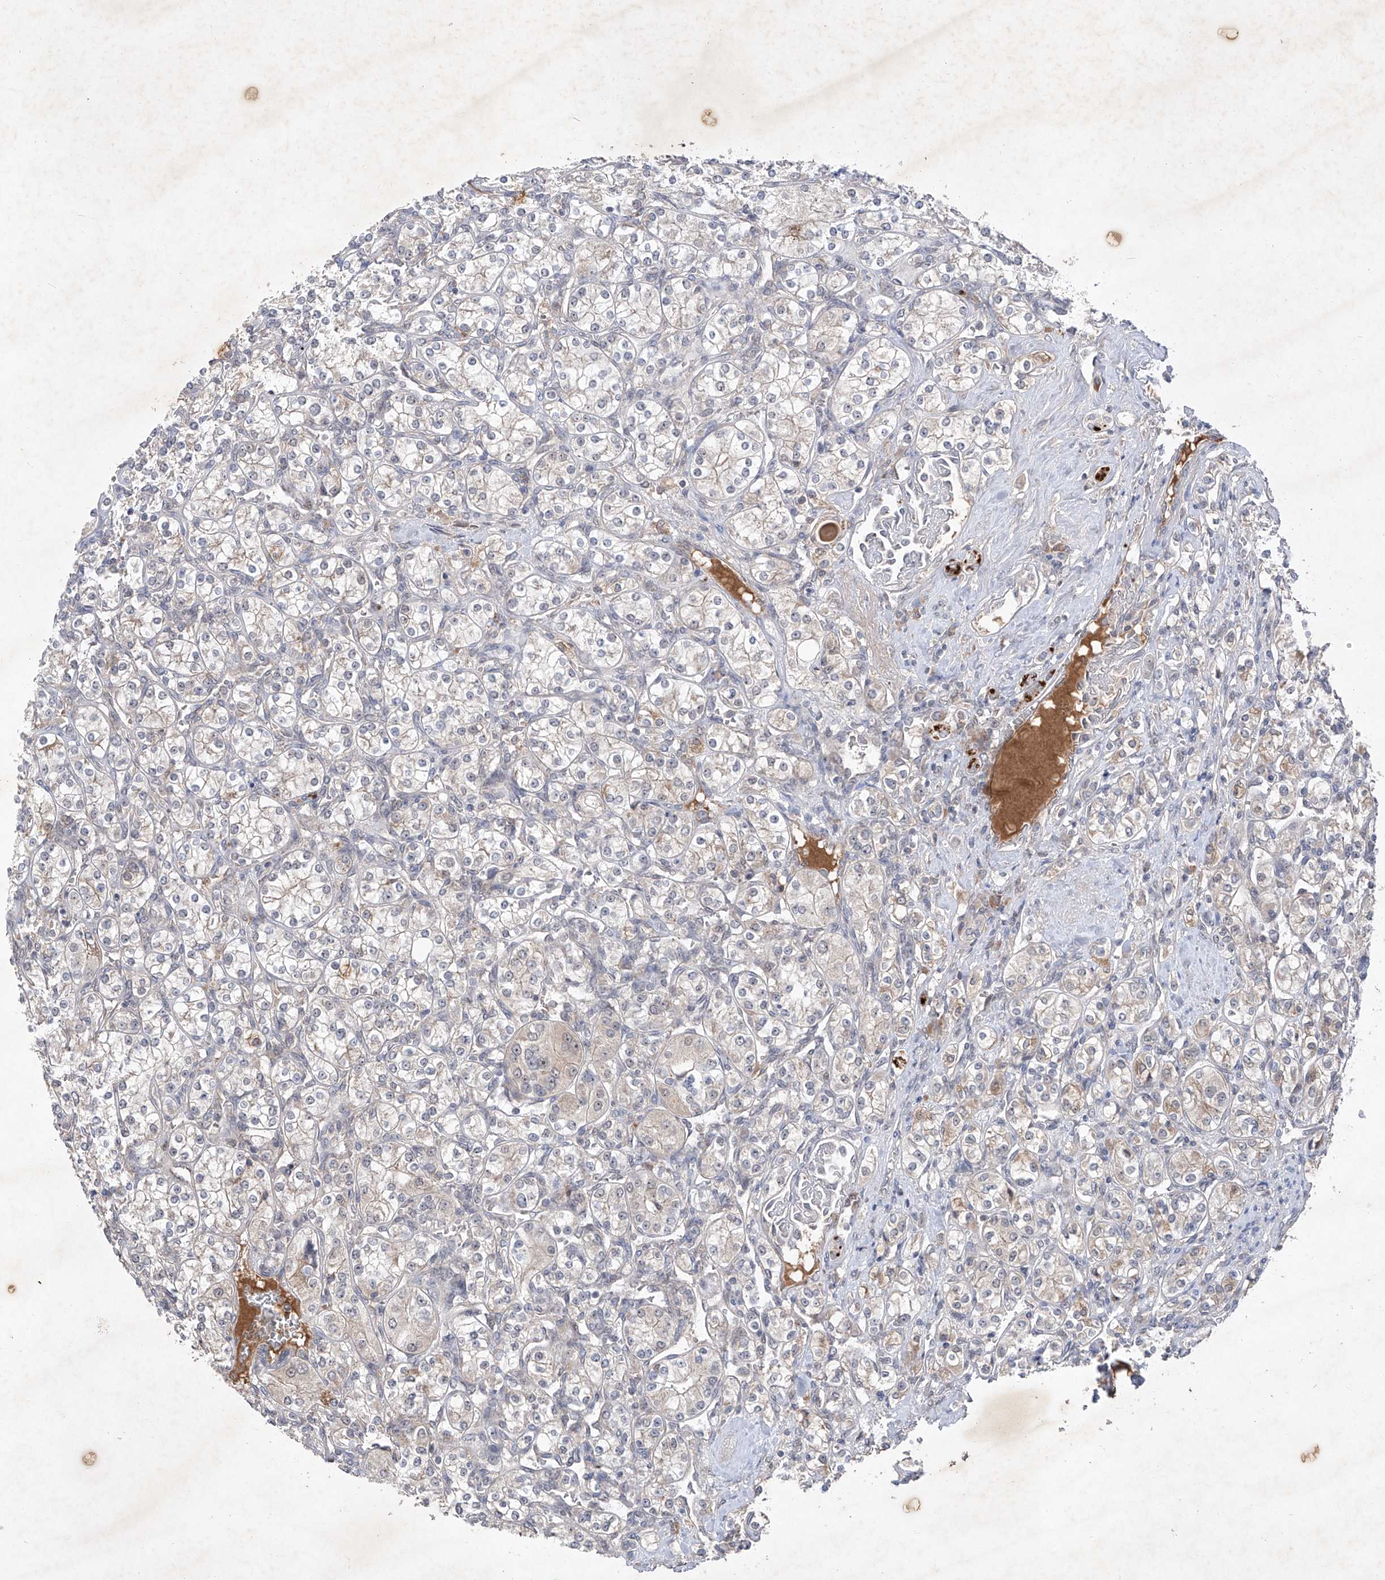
{"staining": {"intensity": "negative", "quantity": "none", "location": "none"}, "tissue": "renal cancer", "cell_type": "Tumor cells", "image_type": "cancer", "snomed": [{"axis": "morphology", "description": "Adenocarcinoma, NOS"}, {"axis": "topography", "description": "Kidney"}], "caption": "Micrograph shows no protein staining in tumor cells of adenocarcinoma (renal) tissue.", "gene": "FAM135A", "patient": {"sex": "male", "age": 77}}